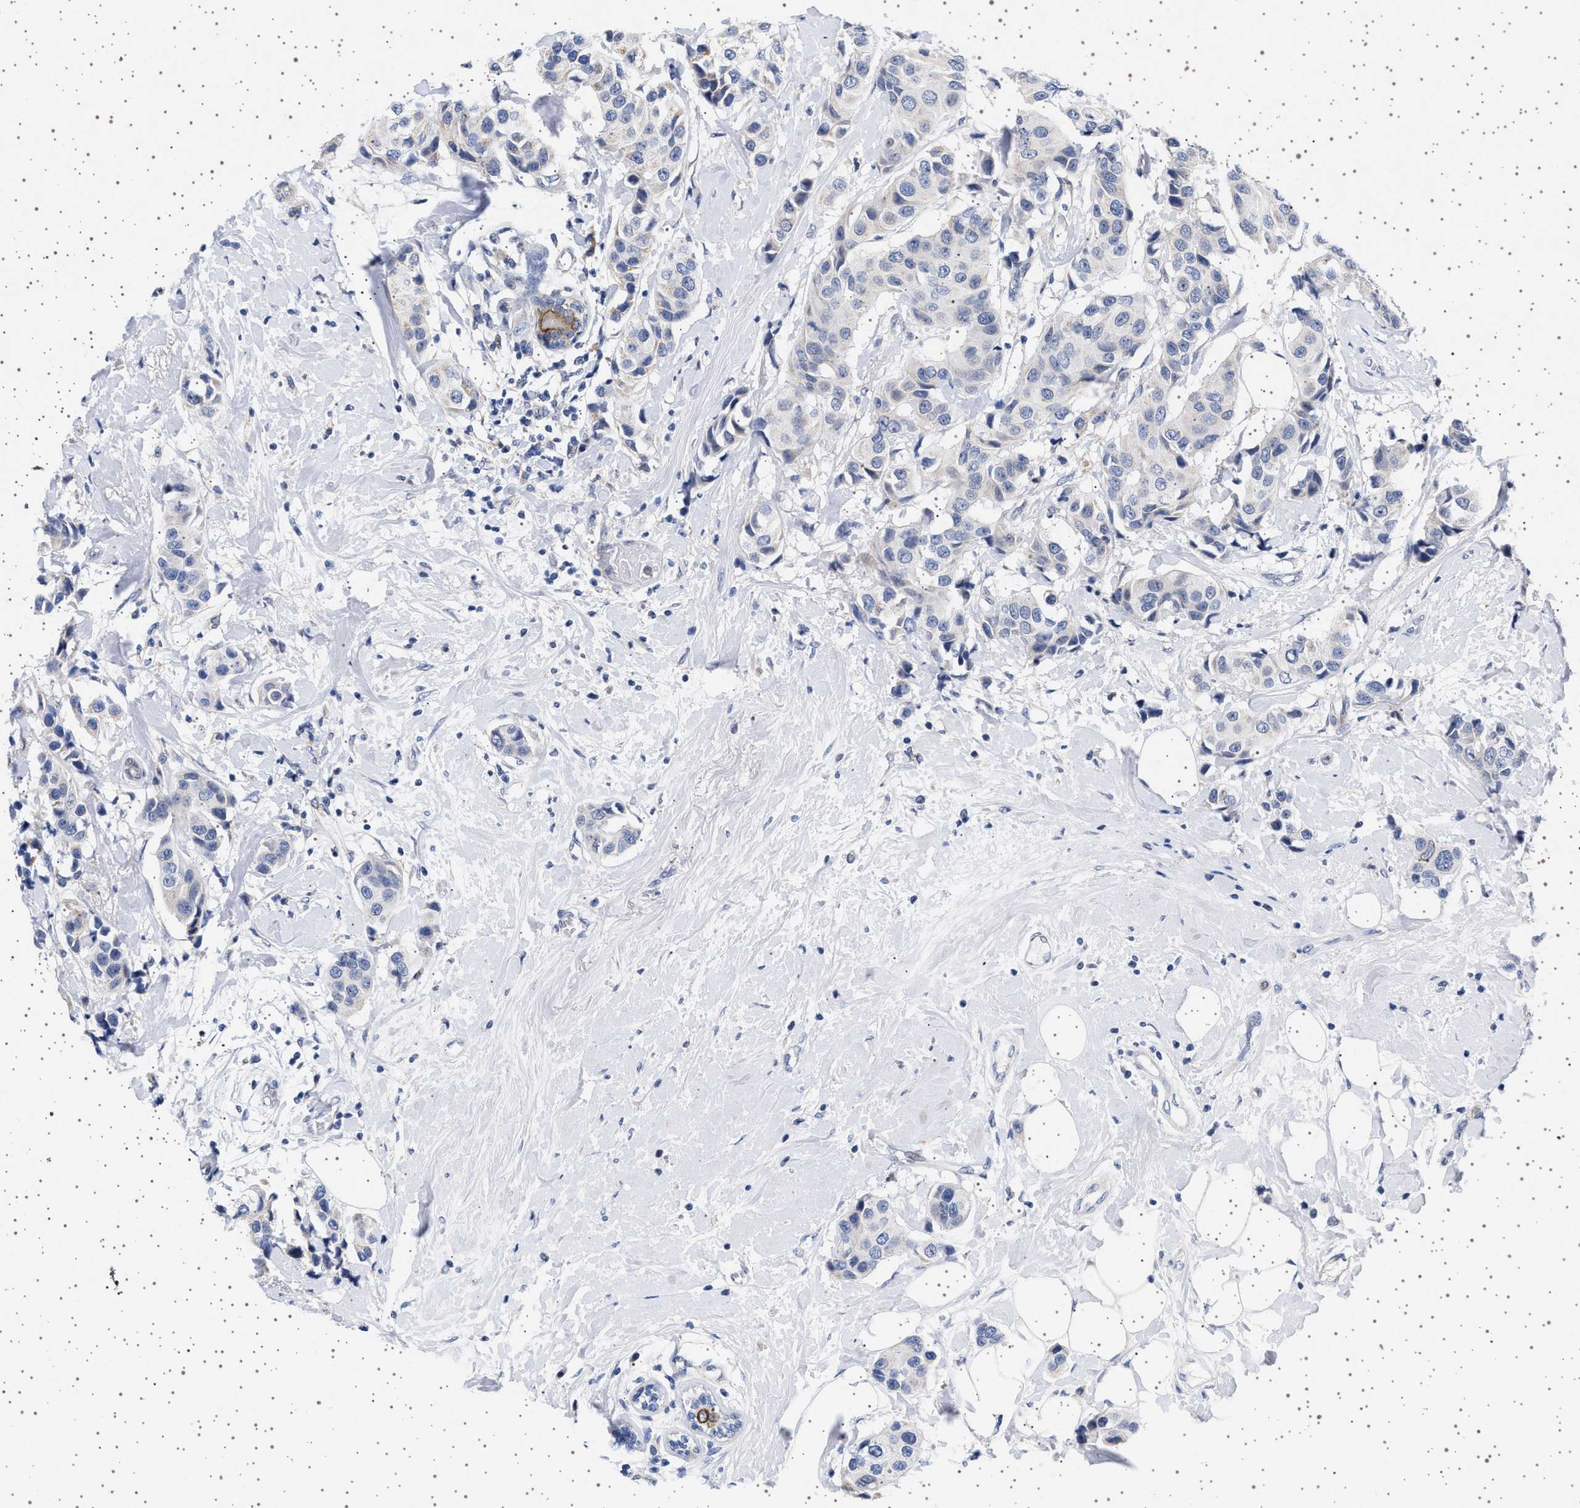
{"staining": {"intensity": "negative", "quantity": "none", "location": "none"}, "tissue": "breast cancer", "cell_type": "Tumor cells", "image_type": "cancer", "snomed": [{"axis": "morphology", "description": "Normal tissue, NOS"}, {"axis": "morphology", "description": "Duct carcinoma"}, {"axis": "topography", "description": "Breast"}], "caption": "This histopathology image is of breast intraductal carcinoma stained with immunohistochemistry (IHC) to label a protein in brown with the nuclei are counter-stained blue. There is no positivity in tumor cells.", "gene": "TRMT10B", "patient": {"sex": "female", "age": 39}}